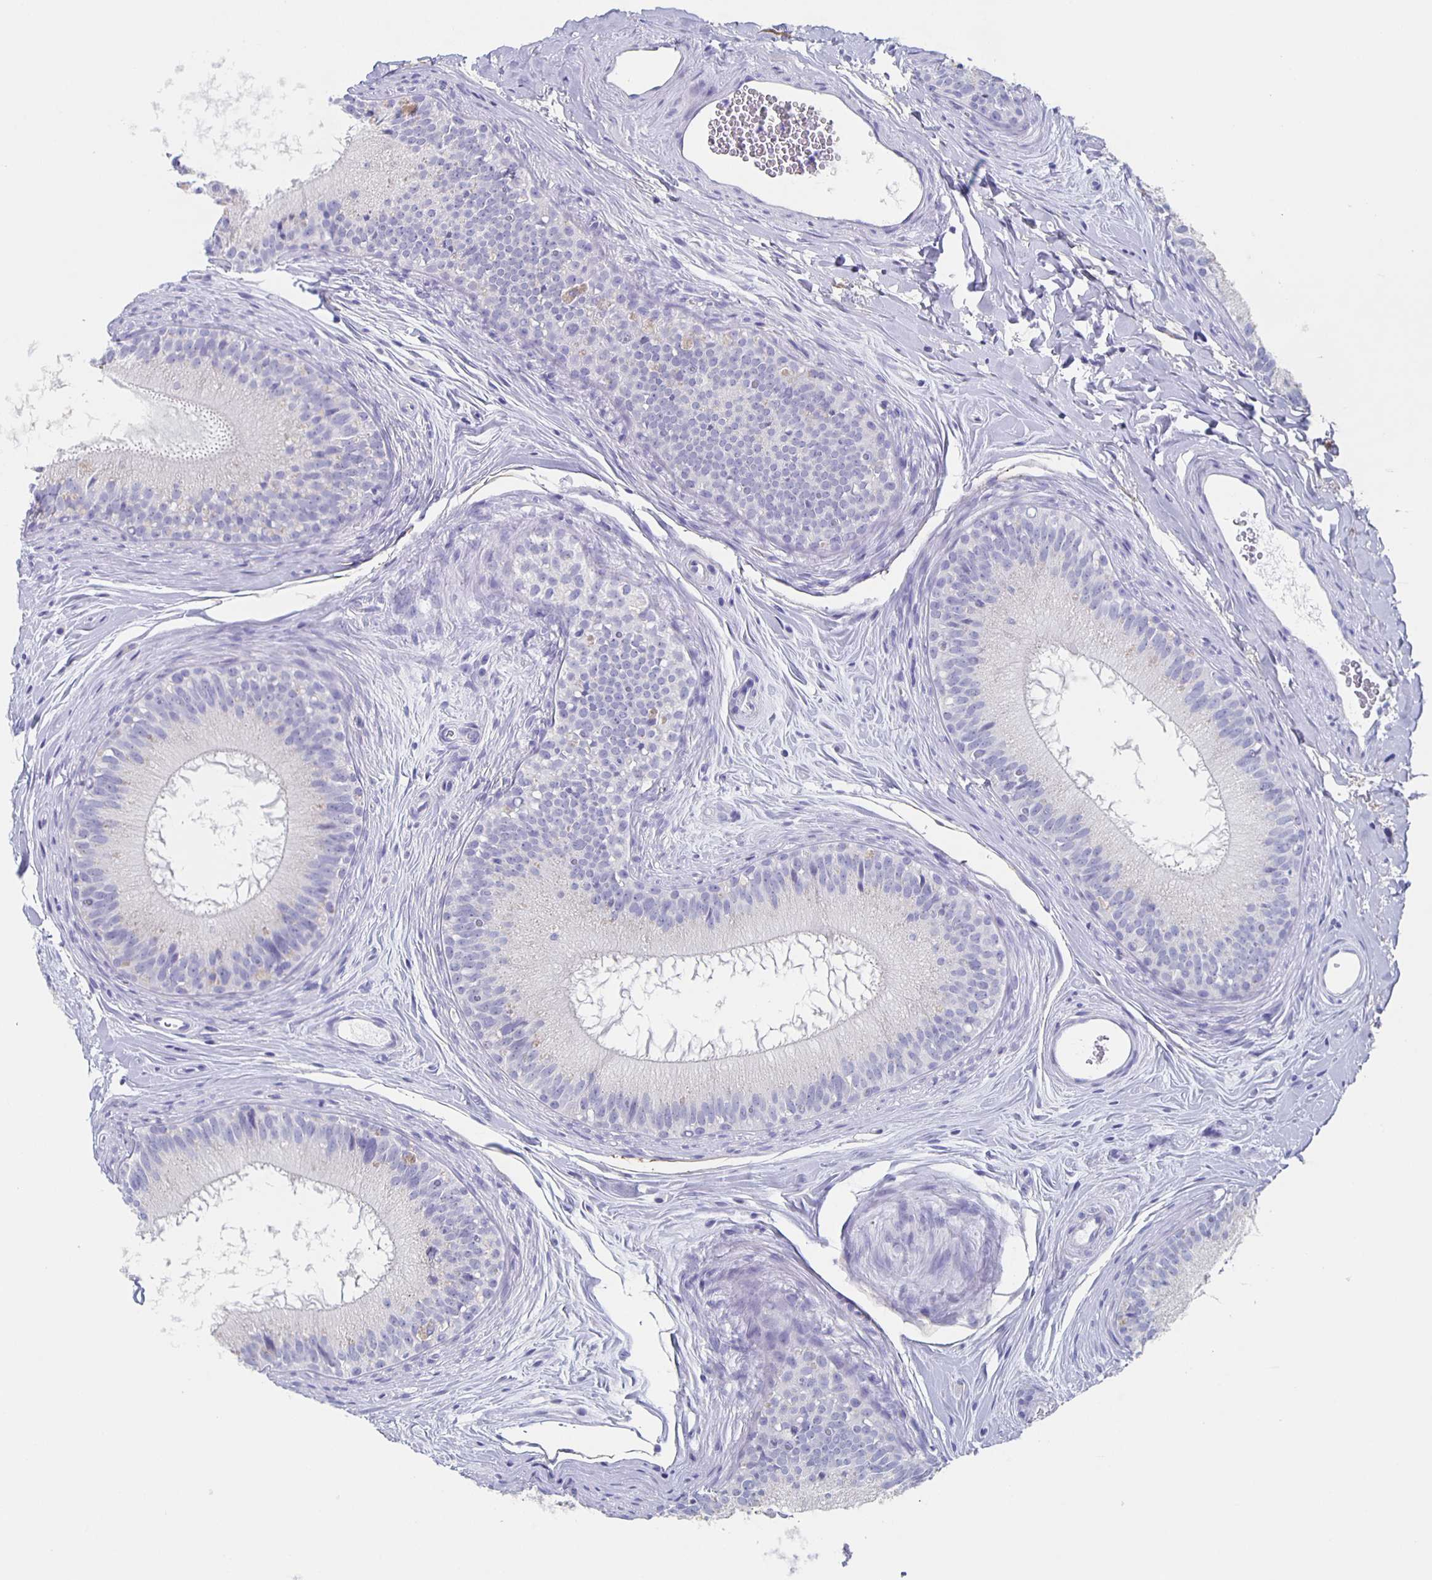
{"staining": {"intensity": "negative", "quantity": "none", "location": "none"}, "tissue": "epididymis", "cell_type": "Glandular cells", "image_type": "normal", "snomed": [{"axis": "morphology", "description": "Normal tissue, NOS"}, {"axis": "topography", "description": "Epididymis"}], "caption": "An immunohistochemistry (IHC) histopathology image of unremarkable epididymis is shown. There is no staining in glandular cells of epididymis.", "gene": "SLC34A2", "patient": {"sex": "male", "age": 44}}